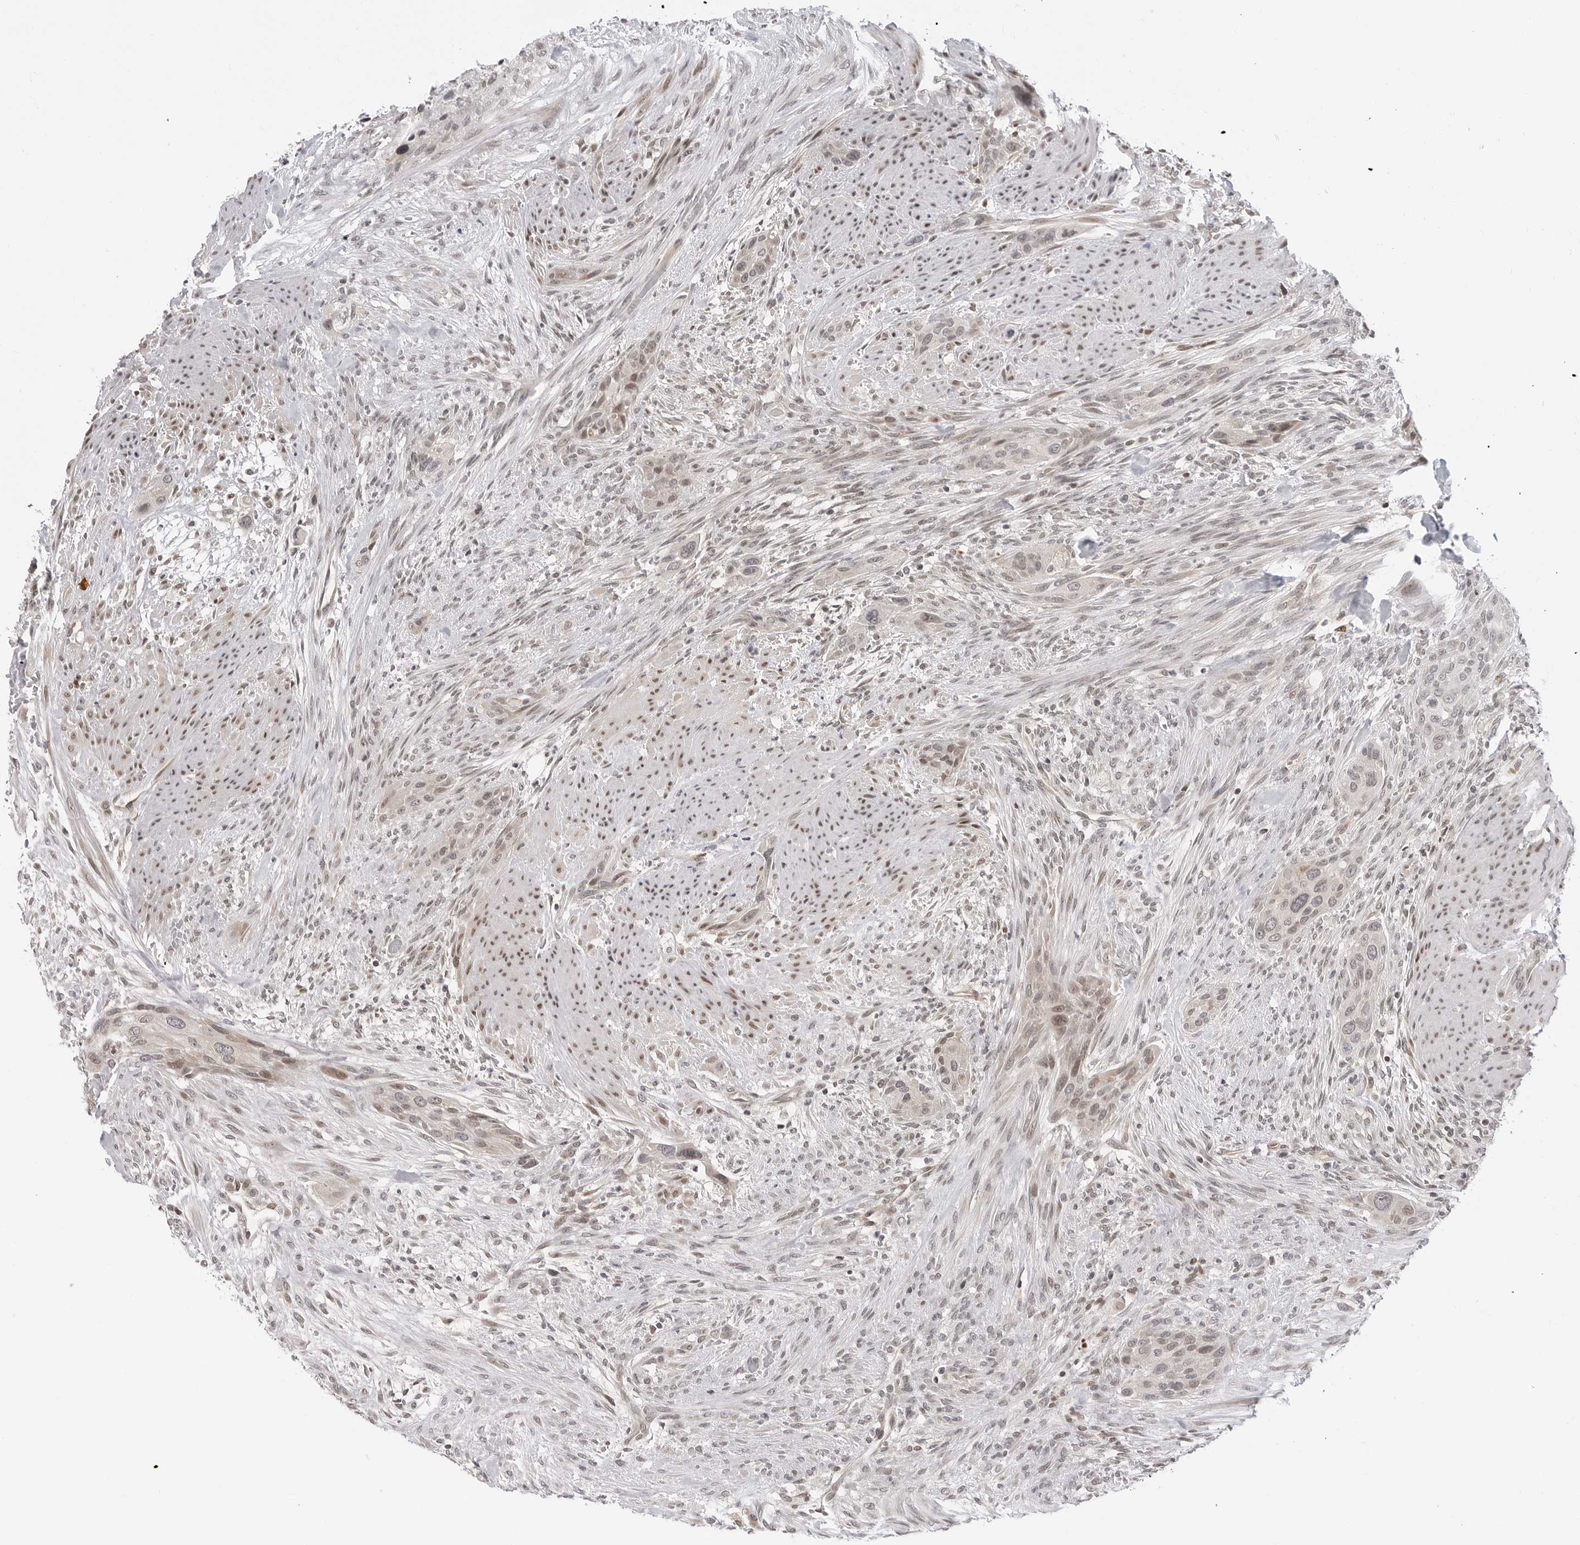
{"staining": {"intensity": "weak", "quantity": ">75%", "location": "nuclear"}, "tissue": "urothelial cancer", "cell_type": "Tumor cells", "image_type": "cancer", "snomed": [{"axis": "morphology", "description": "Urothelial carcinoma, High grade"}, {"axis": "topography", "description": "Urinary bladder"}], "caption": "Tumor cells show low levels of weak nuclear staining in about >75% of cells in human urothelial carcinoma (high-grade).", "gene": "C8orf33", "patient": {"sex": "male", "age": 35}}